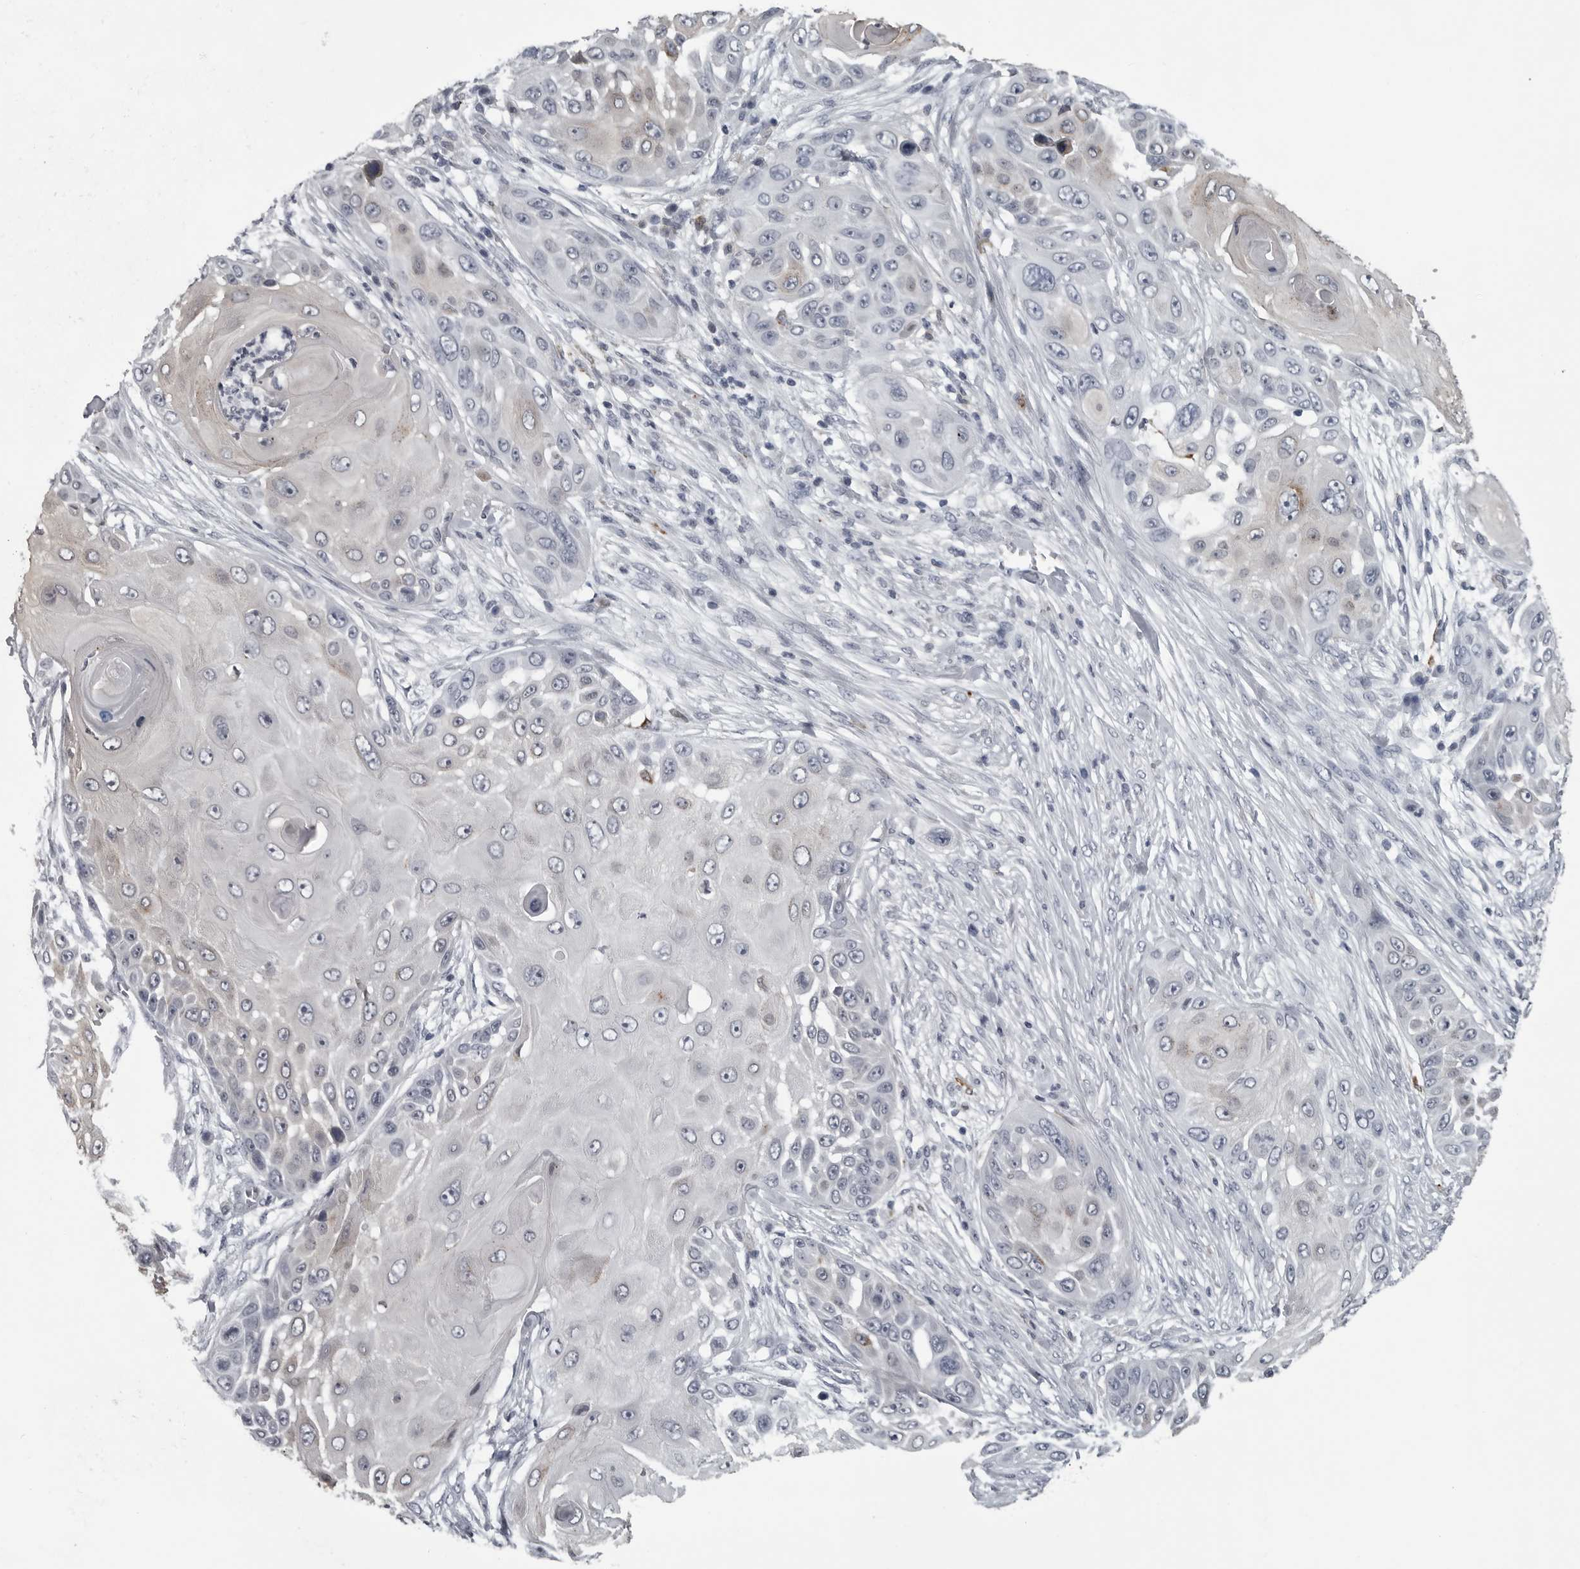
{"staining": {"intensity": "weak", "quantity": "<25%", "location": "cytoplasmic/membranous"}, "tissue": "skin cancer", "cell_type": "Tumor cells", "image_type": "cancer", "snomed": [{"axis": "morphology", "description": "Squamous cell carcinoma, NOS"}, {"axis": "topography", "description": "Skin"}], "caption": "Protein analysis of skin squamous cell carcinoma displays no significant staining in tumor cells.", "gene": "LYSMD1", "patient": {"sex": "female", "age": 44}}